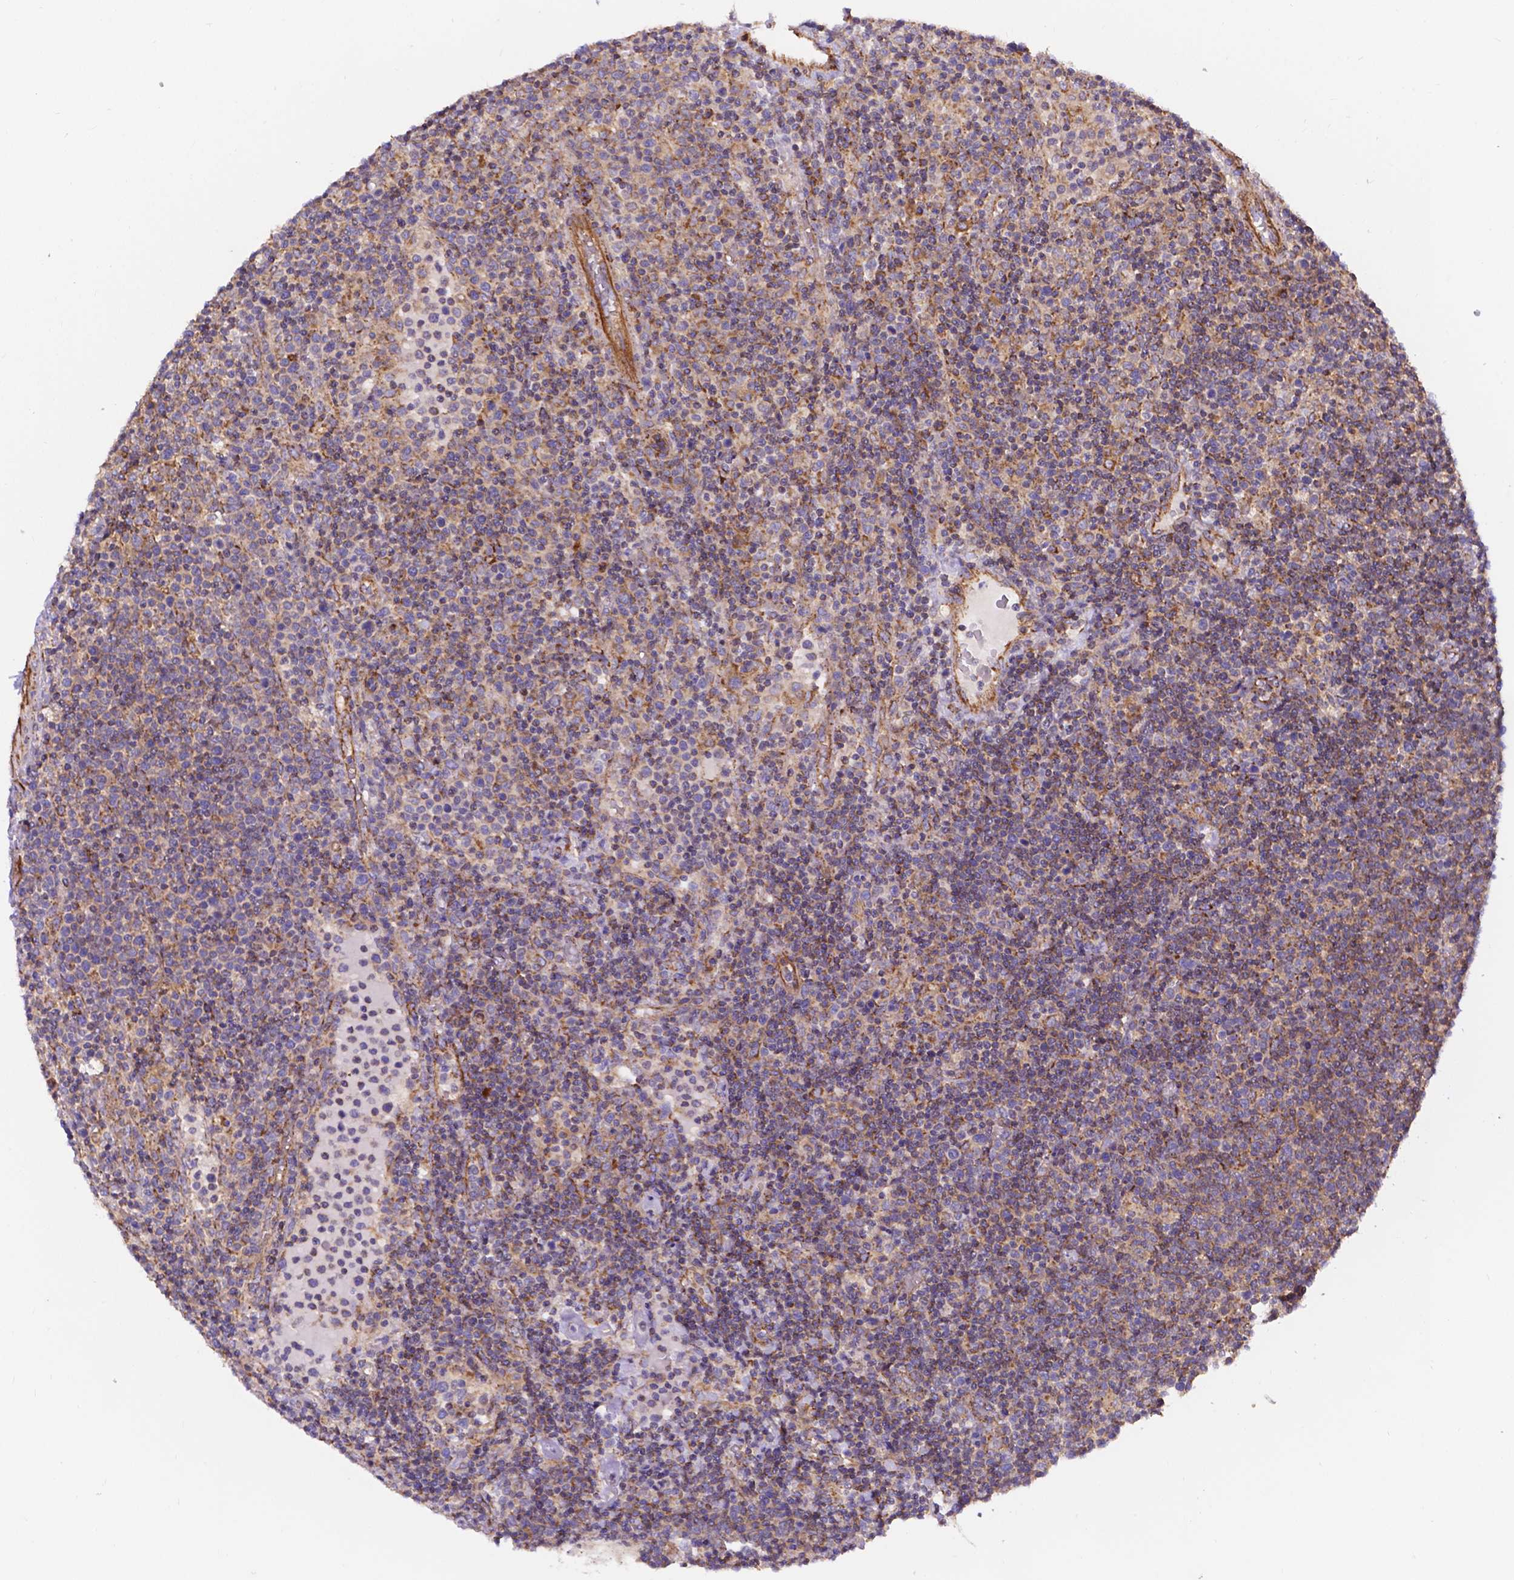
{"staining": {"intensity": "weak", "quantity": "25%-75%", "location": "cytoplasmic/membranous"}, "tissue": "lymphoma", "cell_type": "Tumor cells", "image_type": "cancer", "snomed": [{"axis": "morphology", "description": "Malignant lymphoma, non-Hodgkin's type, High grade"}, {"axis": "topography", "description": "Lymph node"}], "caption": "Immunohistochemistry (IHC) image of neoplastic tissue: human malignant lymphoma, non-Hodgkin's type (high-grade) stained using immunohistochemistry shows low levels of weak protein expression localized specifically in the cytoplasmic/membranous of tumor cells, appearing as a cytoplasmic/membranous brown color.", "gene": "AK3", "patient": {"sex": "male", "age": 61}}